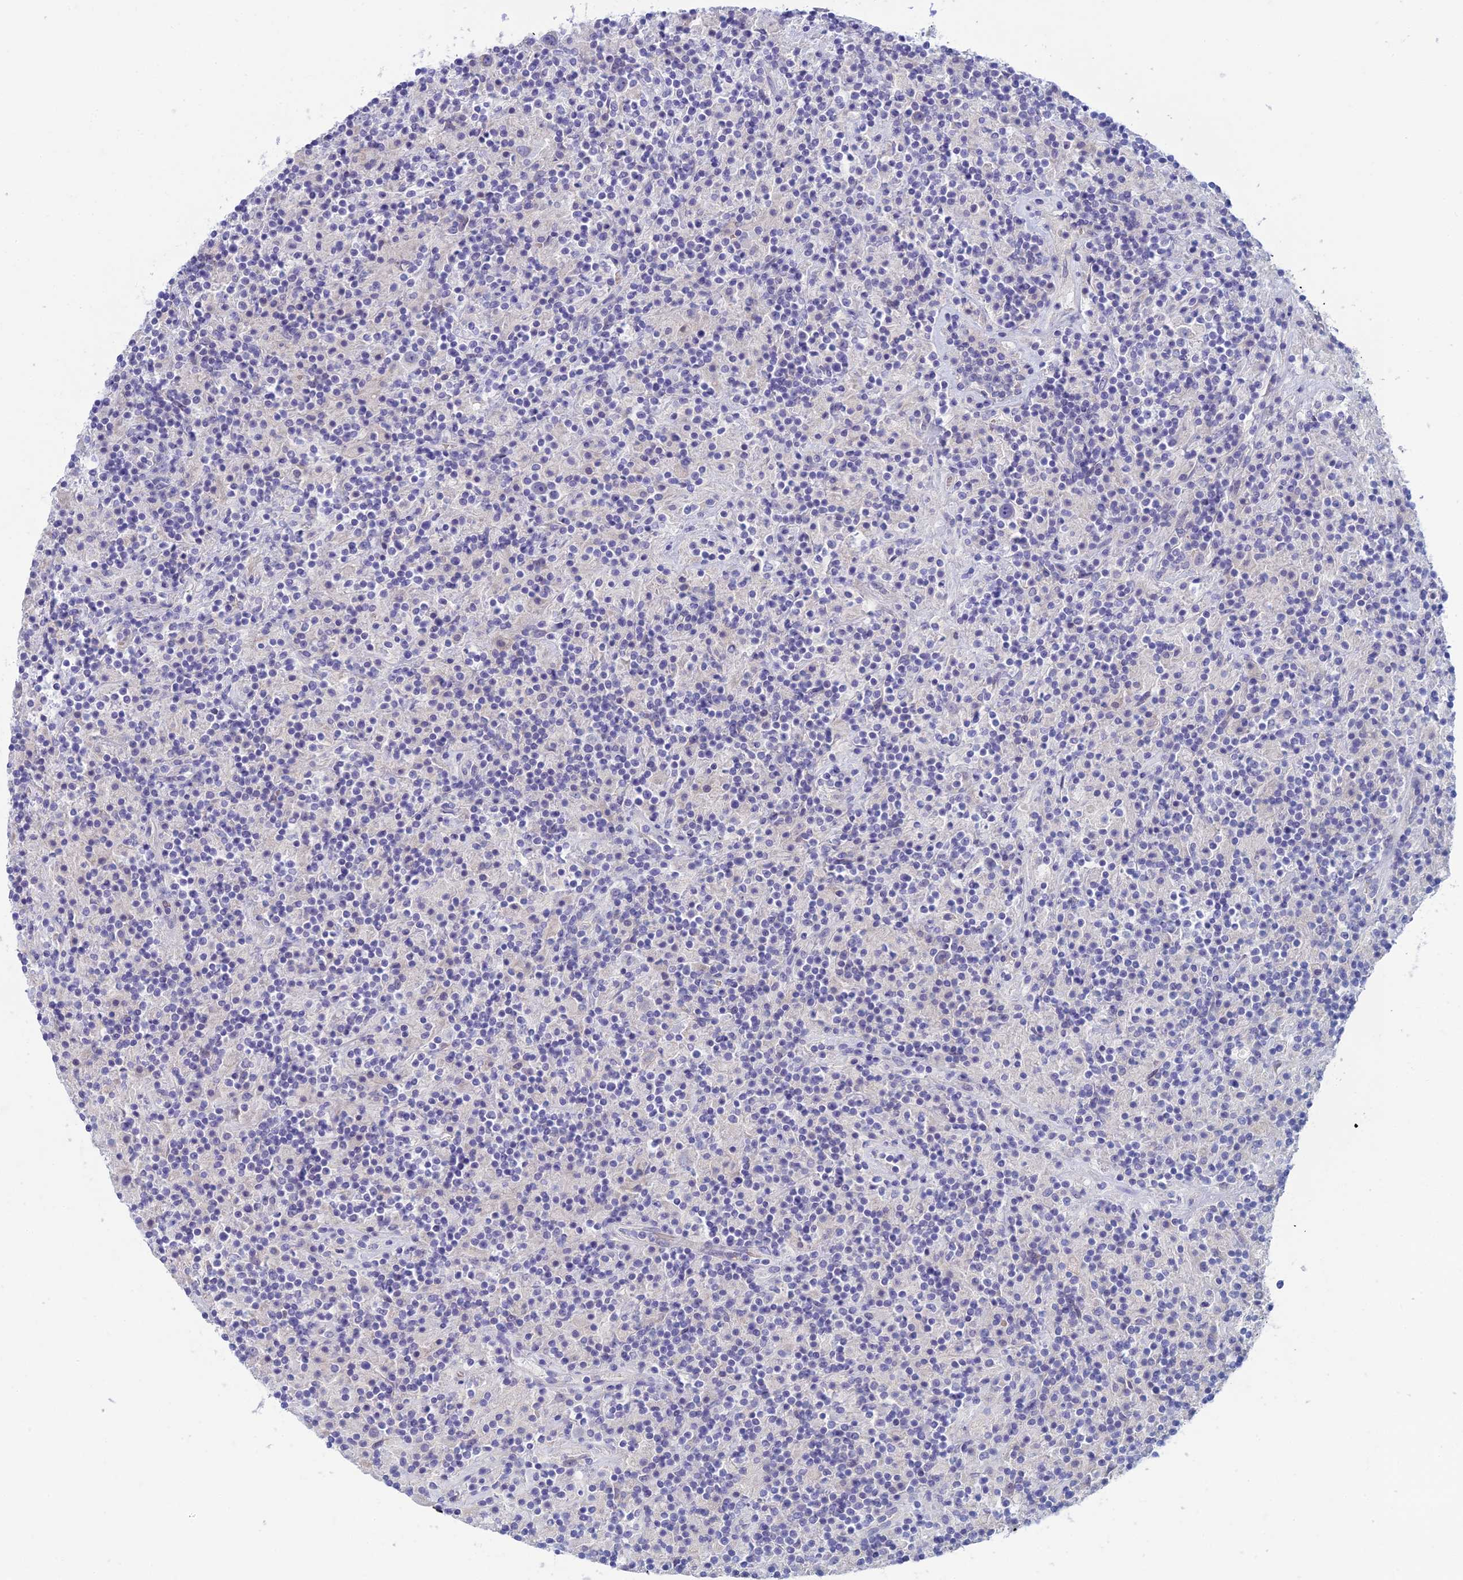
{"staining": {"intensity": "negative", "quantity": "none", "location": "none"}, "tissue": "lymphoma", "cell_type": "Tumor cells", "image_type": "cancer", "snomed": [{"axis": "morphology", "description": "Hodgkin's disease, NOS"}, {"axis": "topography", "description": "Lymph node"}], "caption": "Tumor cells show no significant staining in lymphoma. (Brightfield microscopy of DAB (3,3'-diaminobenzidine) IHC at high magnification).", "gene": "SLC25A41", "patient": {"sex": "male", "age": 70}}